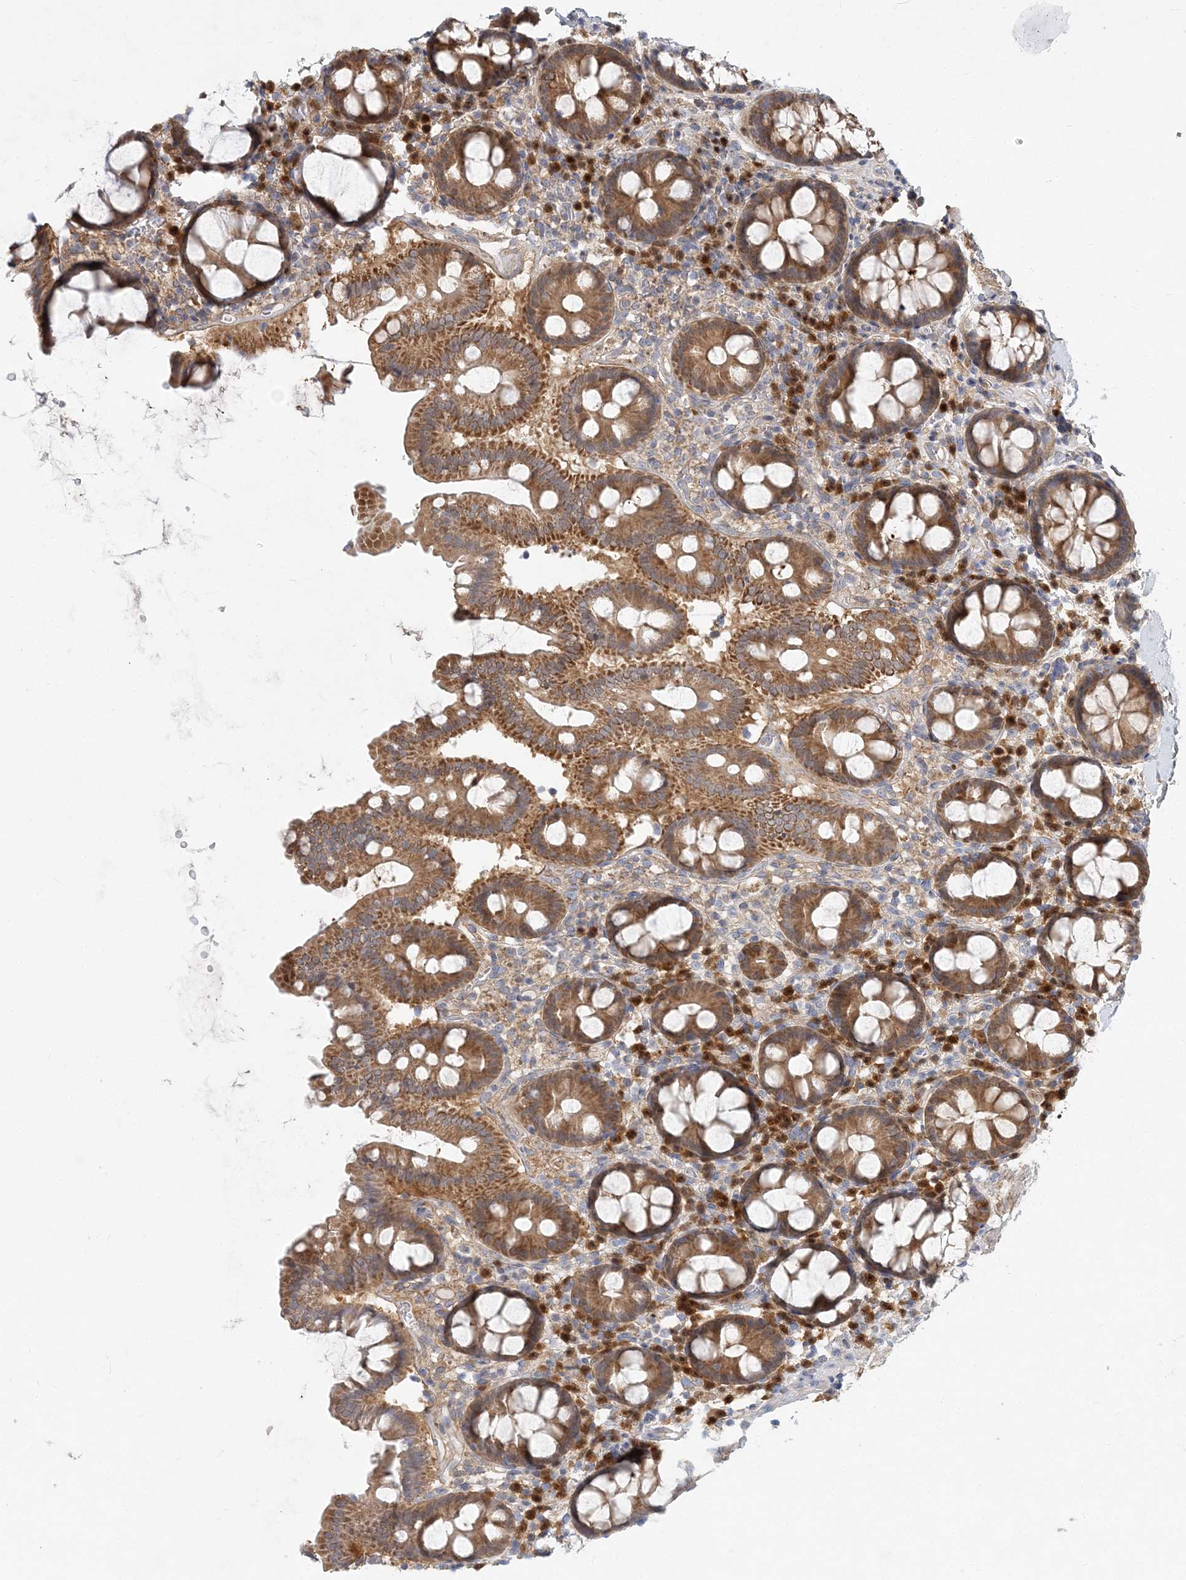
{"staining": {"intensity": "moderate", "quantity": ">75%", "location": "cytoplasmic/membranous"}, "tissue": "colon", "cell_type": "Glandular cells", "image_type": "normal", "snomed": [{"axis": "morphology", "description": "Normal tissue, NOS"}, {"axis": "topography", "description": "Colon"}], "caption": "A high-resolution image shows IHC staining of unremarkable colon, which displays moderate cytoplasmic/membranous expression in approximately >75% of glandular cells.", "gene": "GMPPA", "patient": {"sex": "female", "age": 79}}